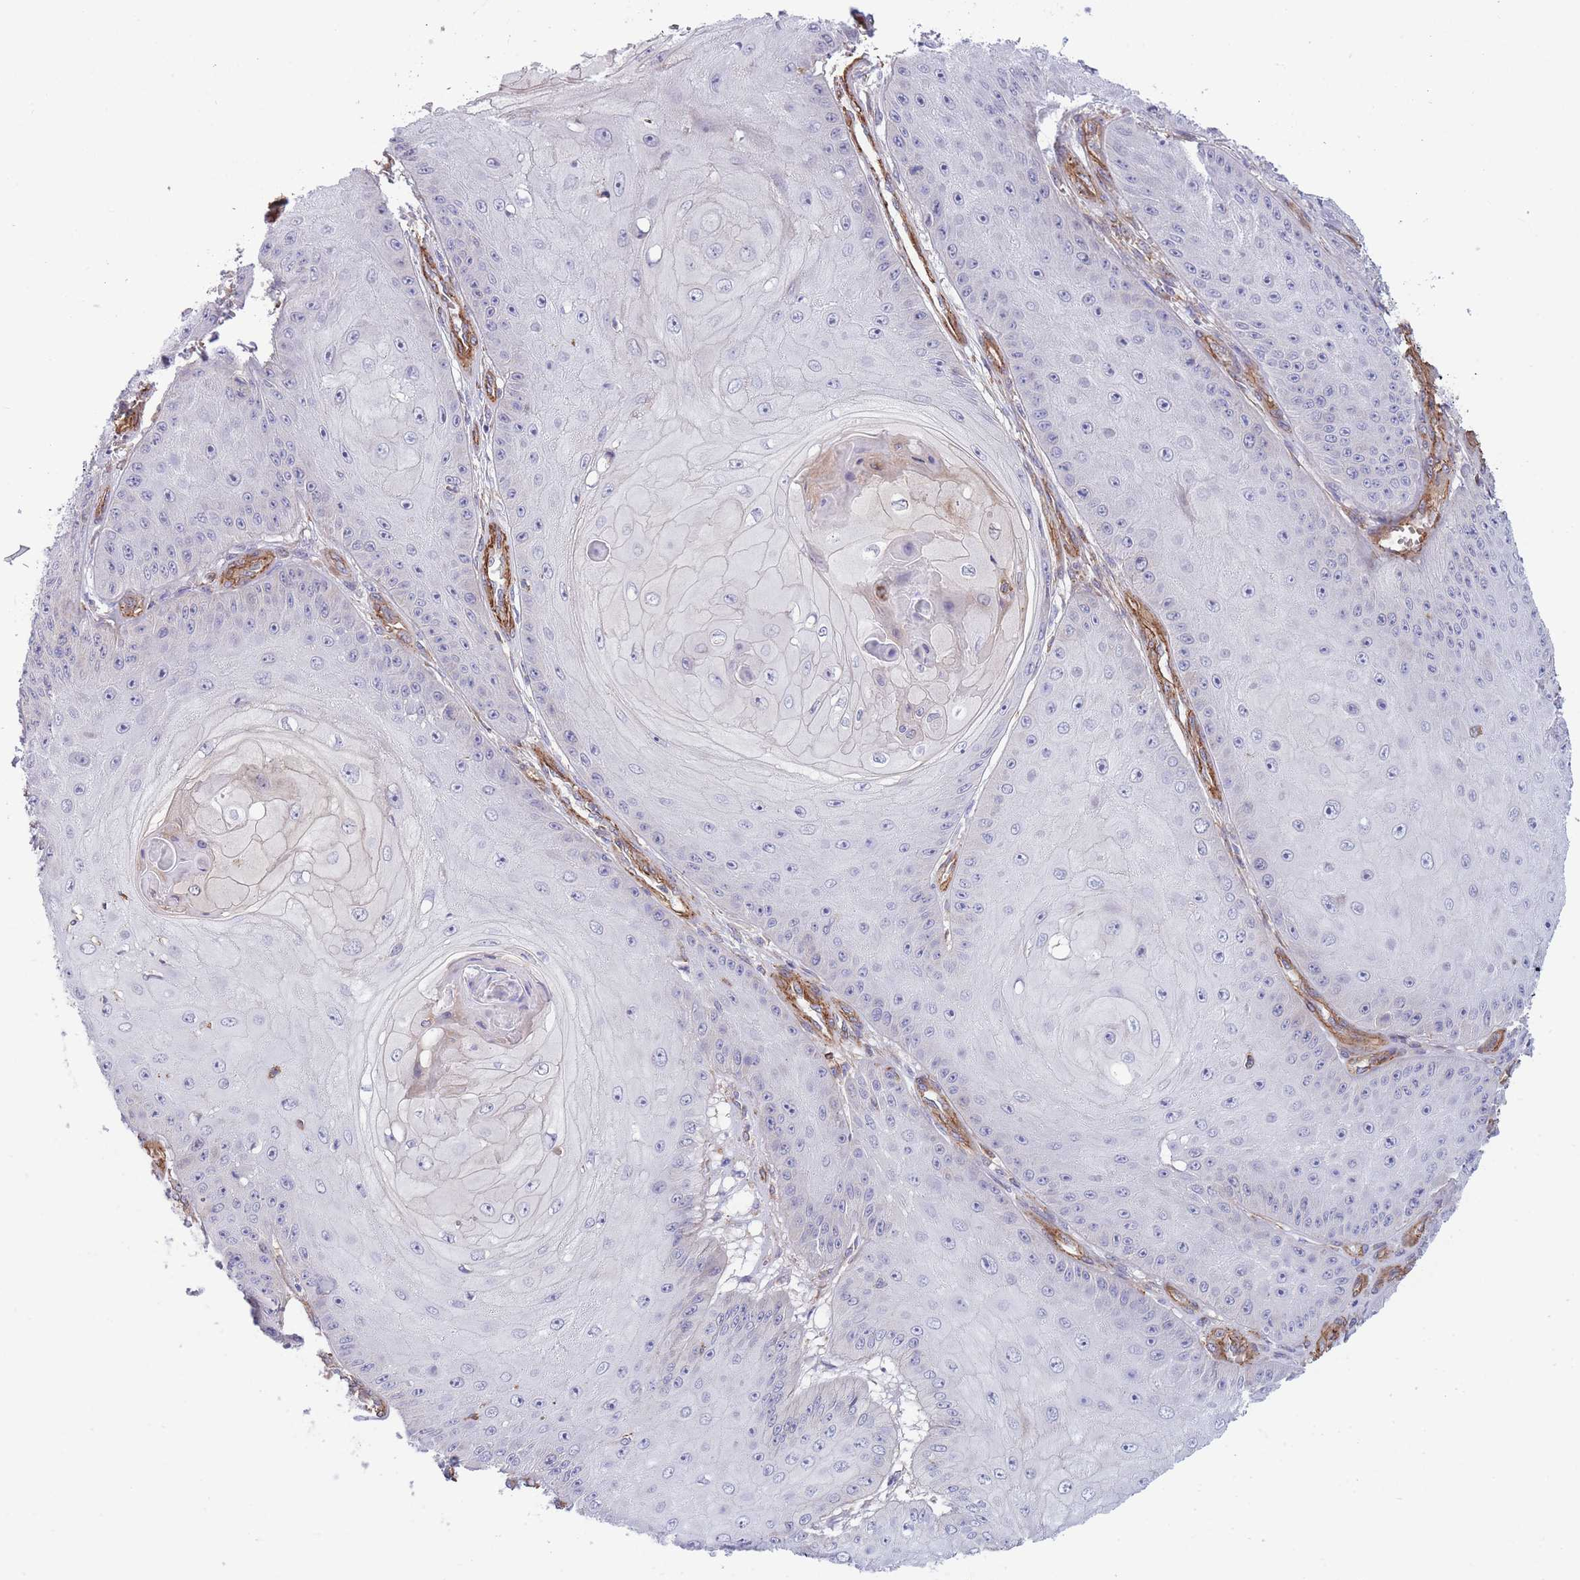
{"staining": {"intensity": "negative", "quantity": "none", "location": "none"}, "tissue": "skin cancer", "cell_type": "Tumor cells", "image_type": "cancer", "snomed": [{"axis": "morphology", "description": "Squamous cell carcinoma, NOS"}, {"axis": "topography", "description": "Skin"}], "caption": "The micrograph exhibits no staining of tumor cells in squamous cell carcinoma (skin).", "gene": "CDC25B", "patient": {"sex": "male", "age": 70}}